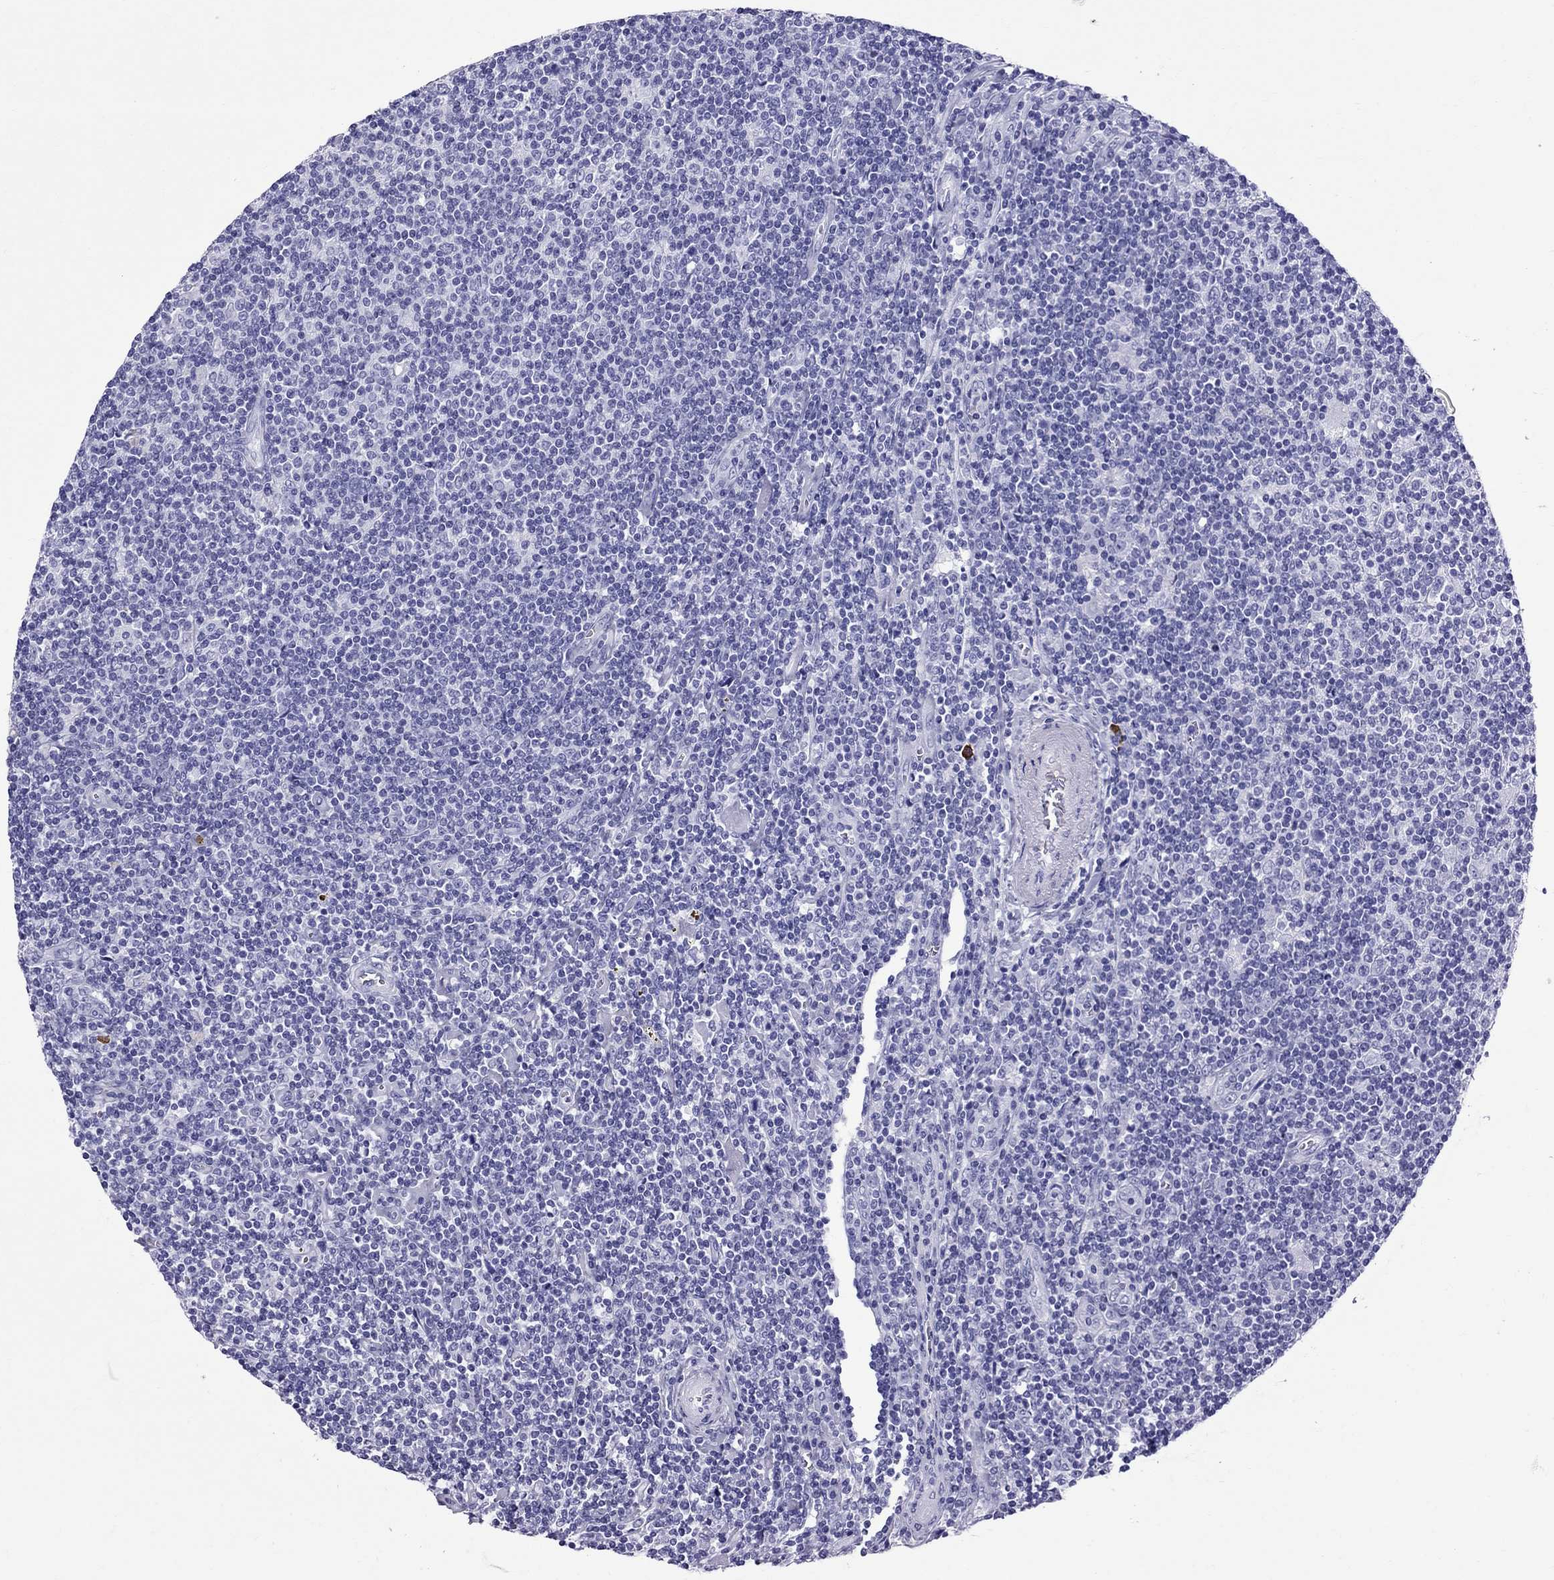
{"staining": {"intensity": "negative", "quantity": "none", "location": "none"}, "tissue": "lymphoma", "cell_type": "Tumor cells", "image_type": "cancer", "snomed": [{"axis": "morphology", "description": "Hodgkin's disease, NOS"}, {"axis": "topography", "description": "Lymph node"}], "caption": "The IHC micrograph has no significant expression in tumor cells of Hodgkin's disease tissue.", "gene": "SCART1", "patient": {"sex": "male", "age": 40}}